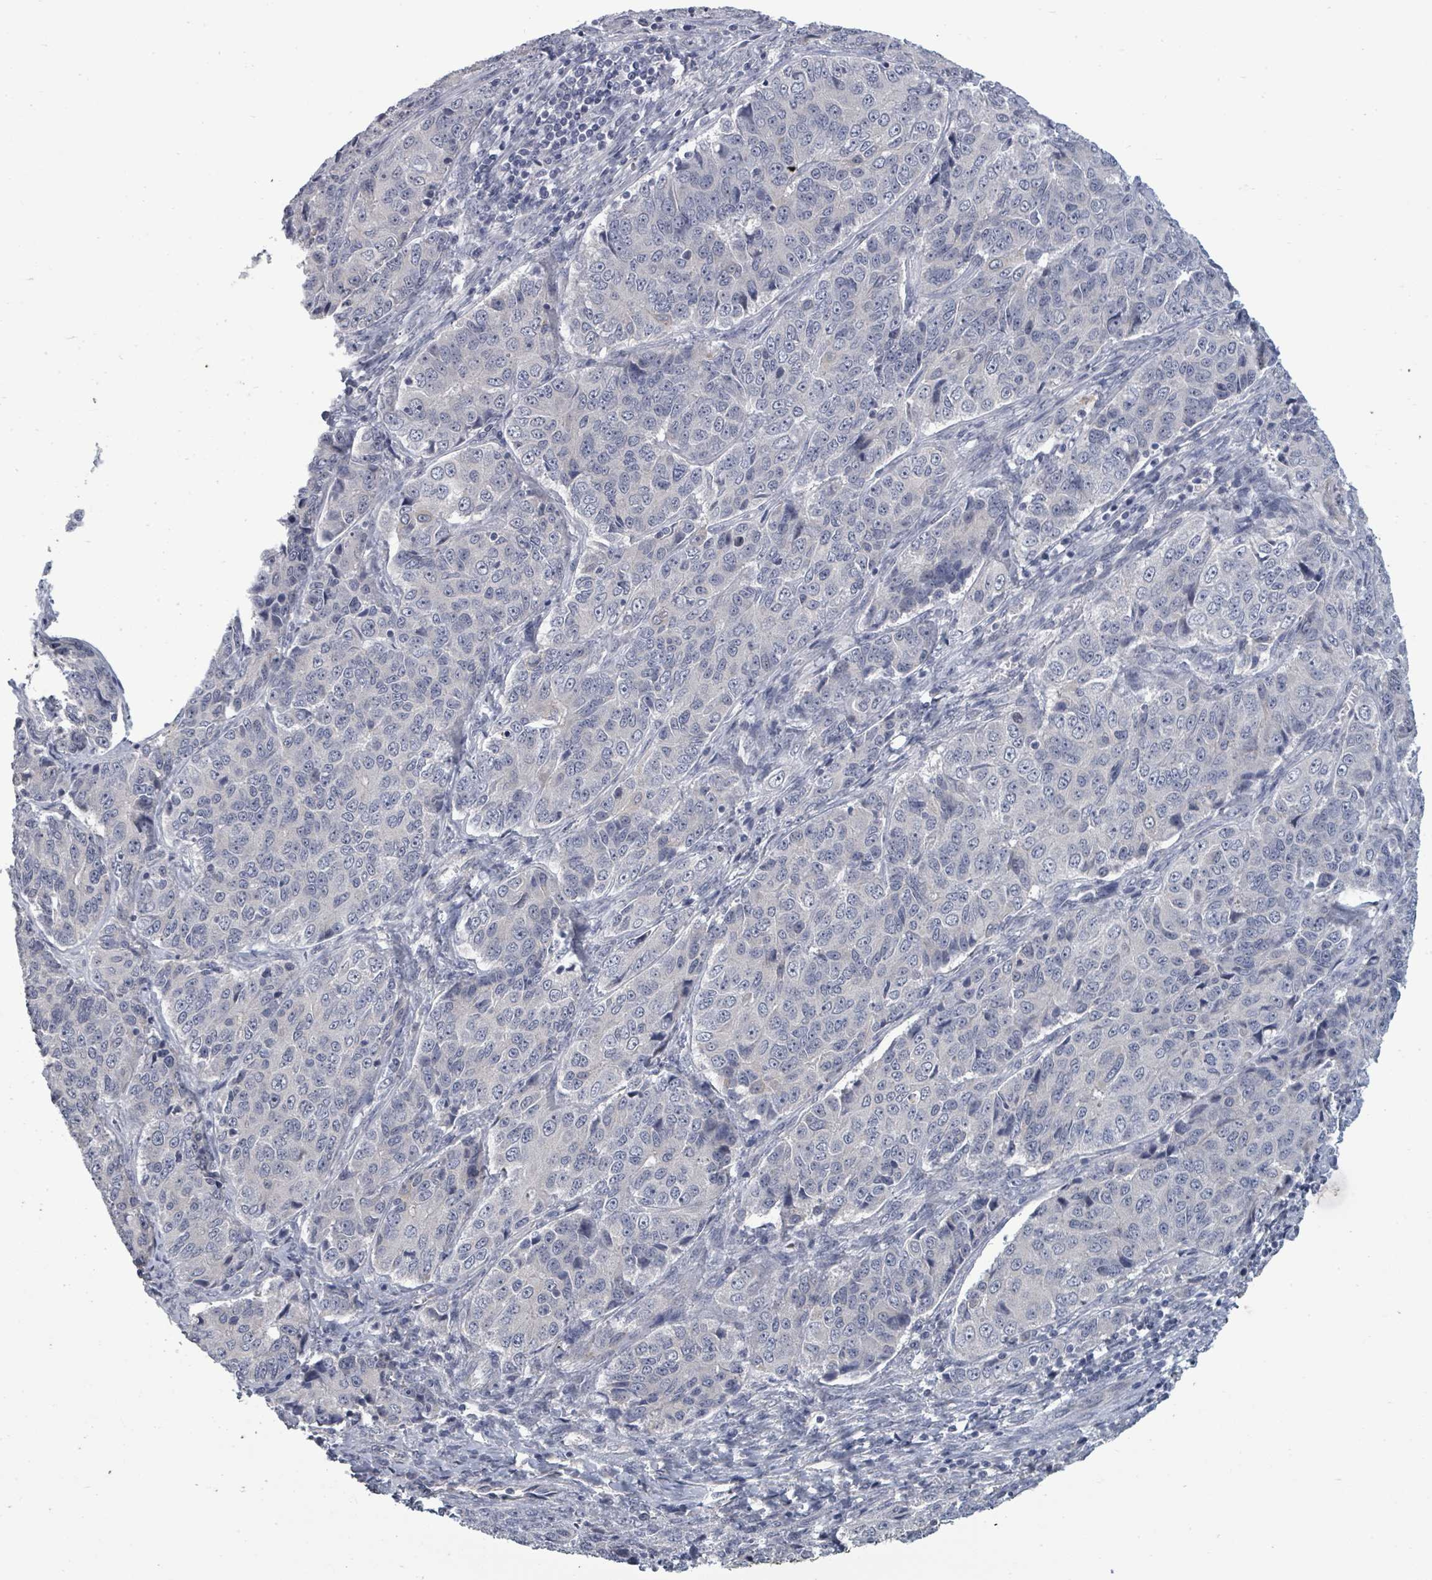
{"staining": {"intensity": "negative", "quantity": "none", "location": "none"}, "tissue": "ovarian cancer", "cell_type": "Tumor cells", "image_type": "cancer", "snomed": [{"axis": "morphology", "description": "Carcinoma, endometroid"}, {"axis": "topography", "description": "Ovary"}], "caption": "Micrograph shows no protein positivity in tumor cells of endometroid carcinoma (ovarian) tissue.", "gene": "ASB12", "patient": {"sex": "female", "age": 51}}